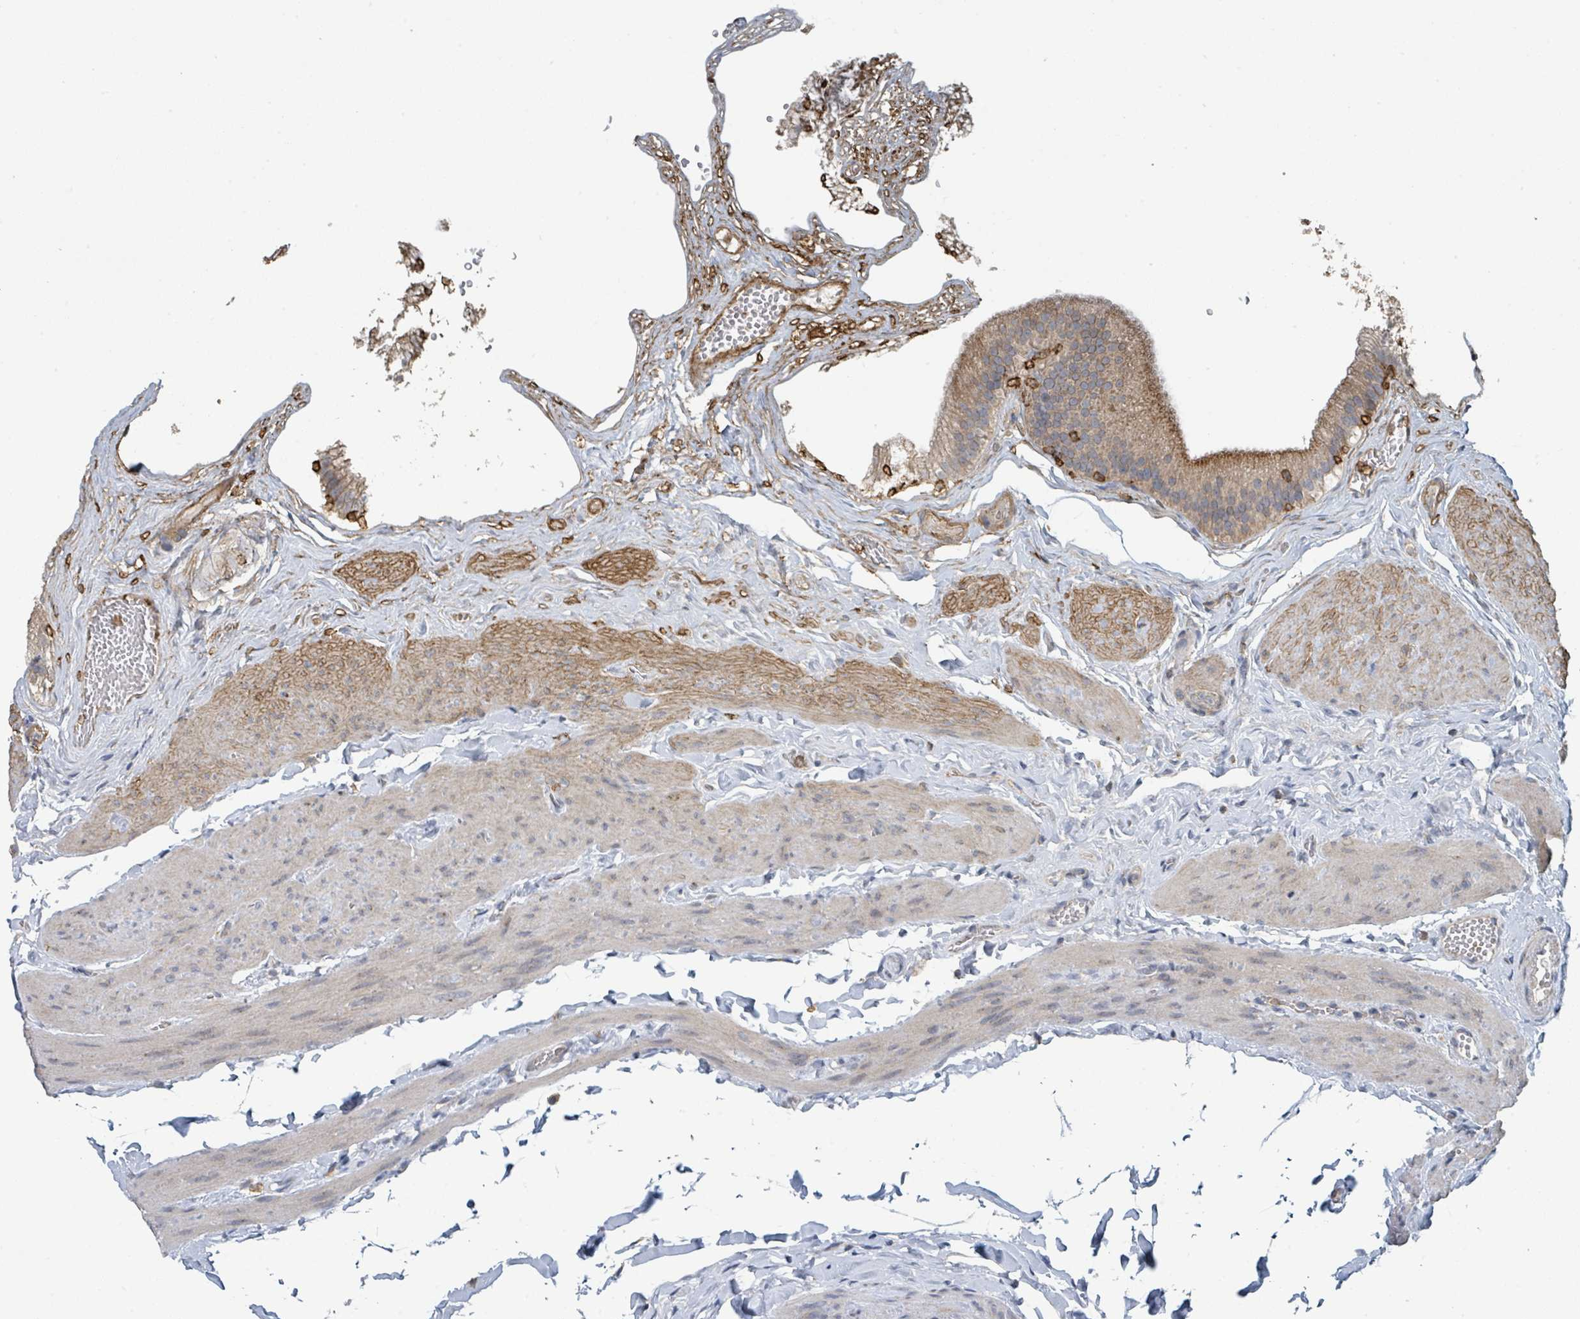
{"staining": {"intensity": "moderate", "quantity": "25%-75%", "location": "cytoplasmic/membranous"}, "tissue": "gallbladder", "cell_type": "Glandular cells", "image_type": "normal", "snomed": [{"axis": "morphology", "description": "Normal tissue, NOS"}, {"axis": "topography", "description": "Gallbladder"}], "caption": "Immunohistochemistry photomicrograph of benign gallbladder stained for a protein (brown), which reveals medium levels of moderate cytoplasmic/membranous expression in about 25%-75% of glandular cells.", "gene": "LRRC42", "patient": {"sex": "female", "age": 54}}